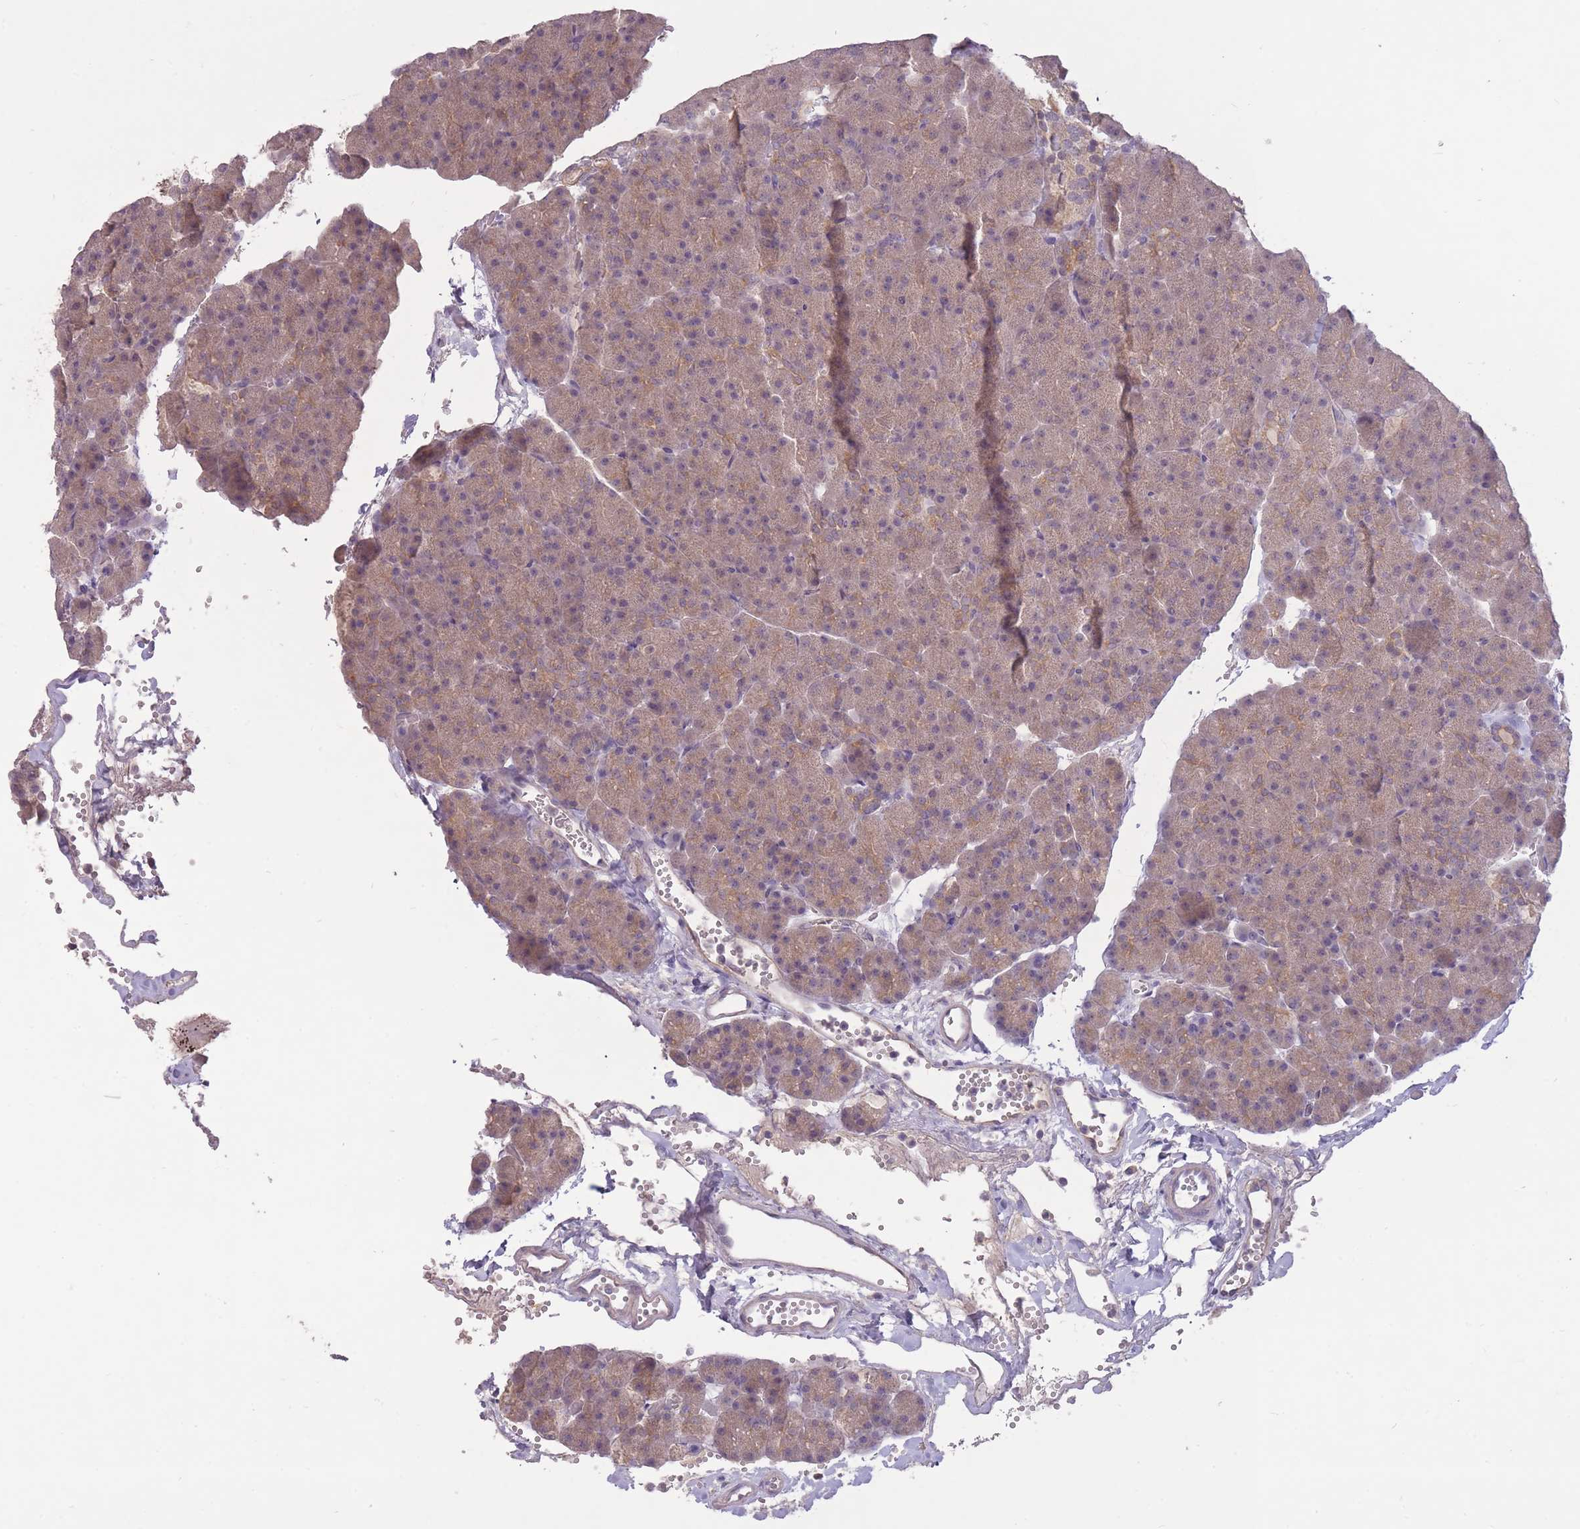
{"staining": {"intensity": "weak", "quantity": ">75%", "location": "cytoplasmic/membranous"}, "tissue": "pancreas", "cell_type": "Exocrine glandular cells", "image_type": "normal", "snomed": [{"axis": "morphology", "description": "Normal tissue, NOS"}, {"axis": "topography", "description": "Pancreas"}], "caption": "Immunohistochemistry (IHC) staining of unremarkable pancreas, which shows low levels of weak cytoplasmic/membranous expression in approximately >75% of exocrine glandular cells indicating weak cytoplasmic/membranous protein positivity. The staining was performed using DAB (brown) for protein detection and nuclei were counterstained in hematoxylin (blue).", "gene": "LRATD2", "patient": {"sex": "male", "age": 36}}